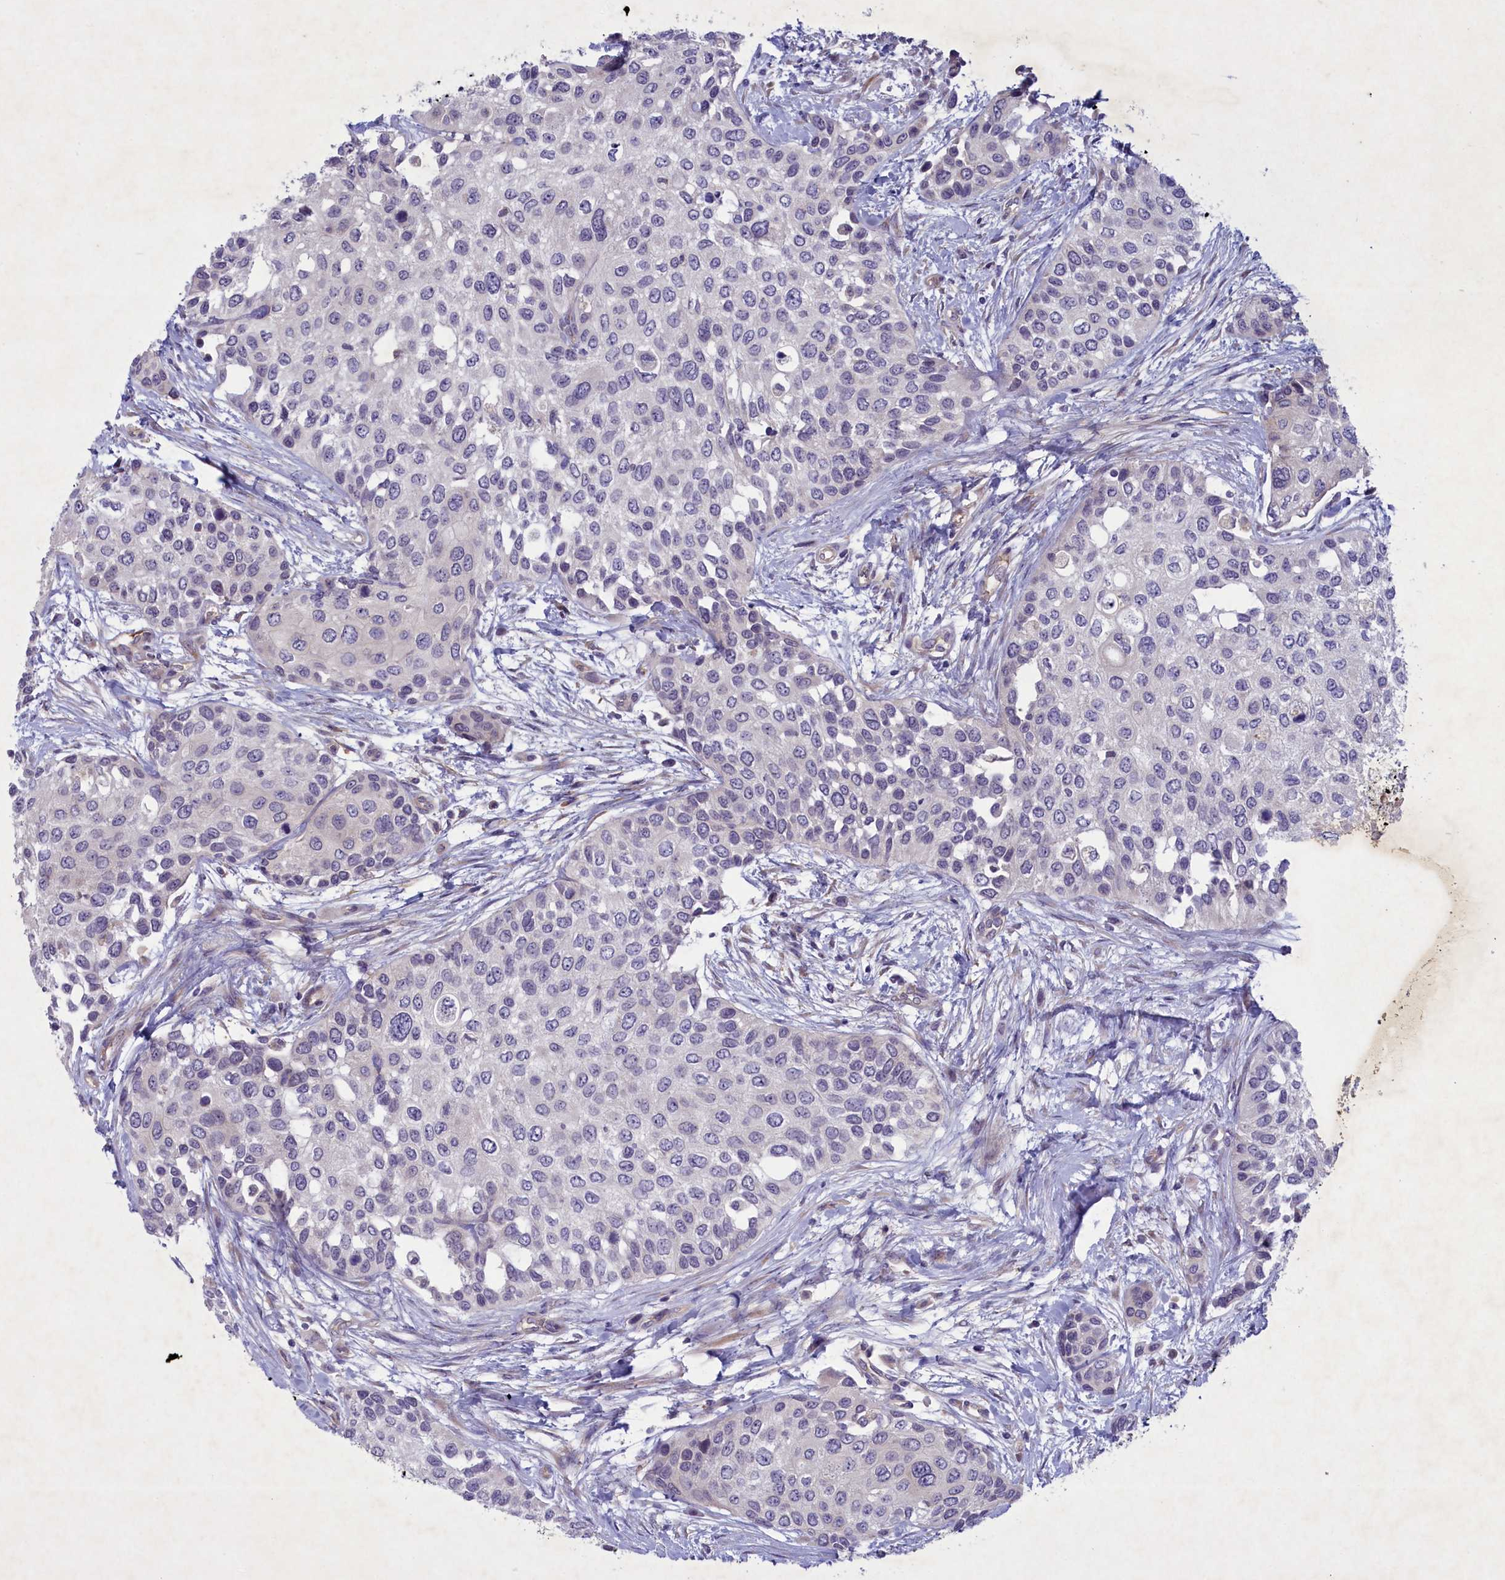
{"staining": {"intensity": "negative", "quantity": "none", "location": "none"}, "tissue": "urothelial cancer", "cell_type": "Tumor cells", "image_type": "cancer", "snomed": [{"axis": "morphology", "description": "Normal tissue, NOS"}, {"axis": "morphology", "description": "Urothelial carcinoma, High grade"}, {"axis": "topography", "description": "Vascular tissue"}, {"axis": "topography", "description": "Urinary bladder"}], "caption": "This micrograph is of urothelial cancer stained with immunohistochemistry to label a protein in brown with the nuclei are counter-stained blue. There is no expression in tumor cells. The staining is performed using DAB brown chromogen with nuclei counter-stained in using hematoxylin.", "gene": "PLEKHG6", "patient": {"sex": "female", "age": 56}}